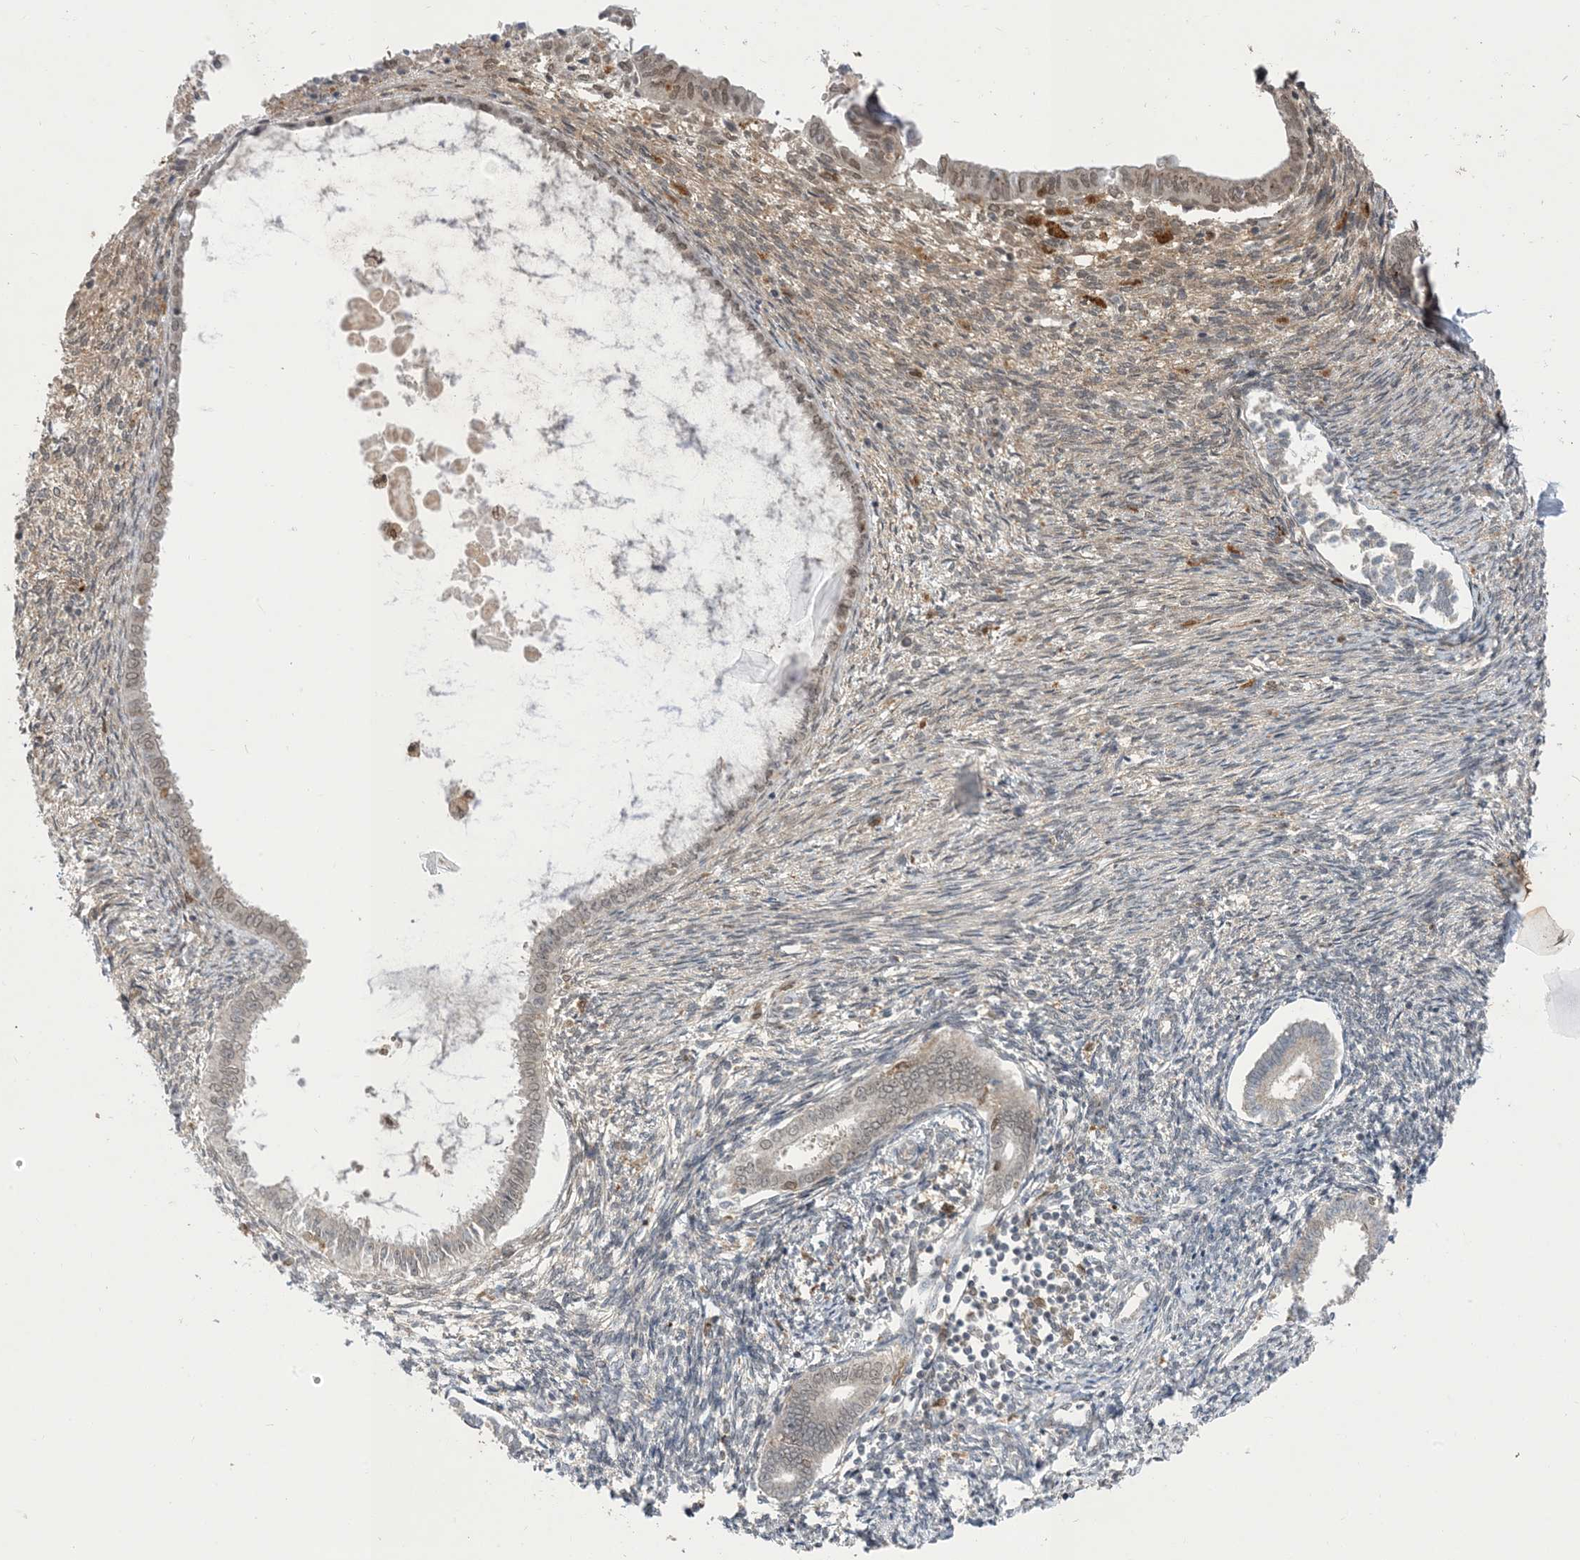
{"staining": {"intensity": "weak", "quantity": "<25%", "location": "cytoplasmic/membranous"}, "tissue": "endometrium", "cell_type": "Cells in endometrial stroma", "image_type": "normal", "snomed": [{"axis": "morphology", "description": "Normal tissue, NOS"}, {"axis": "topography", "description": "Endometrium"}], "caption": "Human endometrium stained for a protein using immunohistochemistry exhibits no positivity in cells in endometrial stroma.", "gene": "NAGK", "patient": {"sex": "female", "age": 56}}